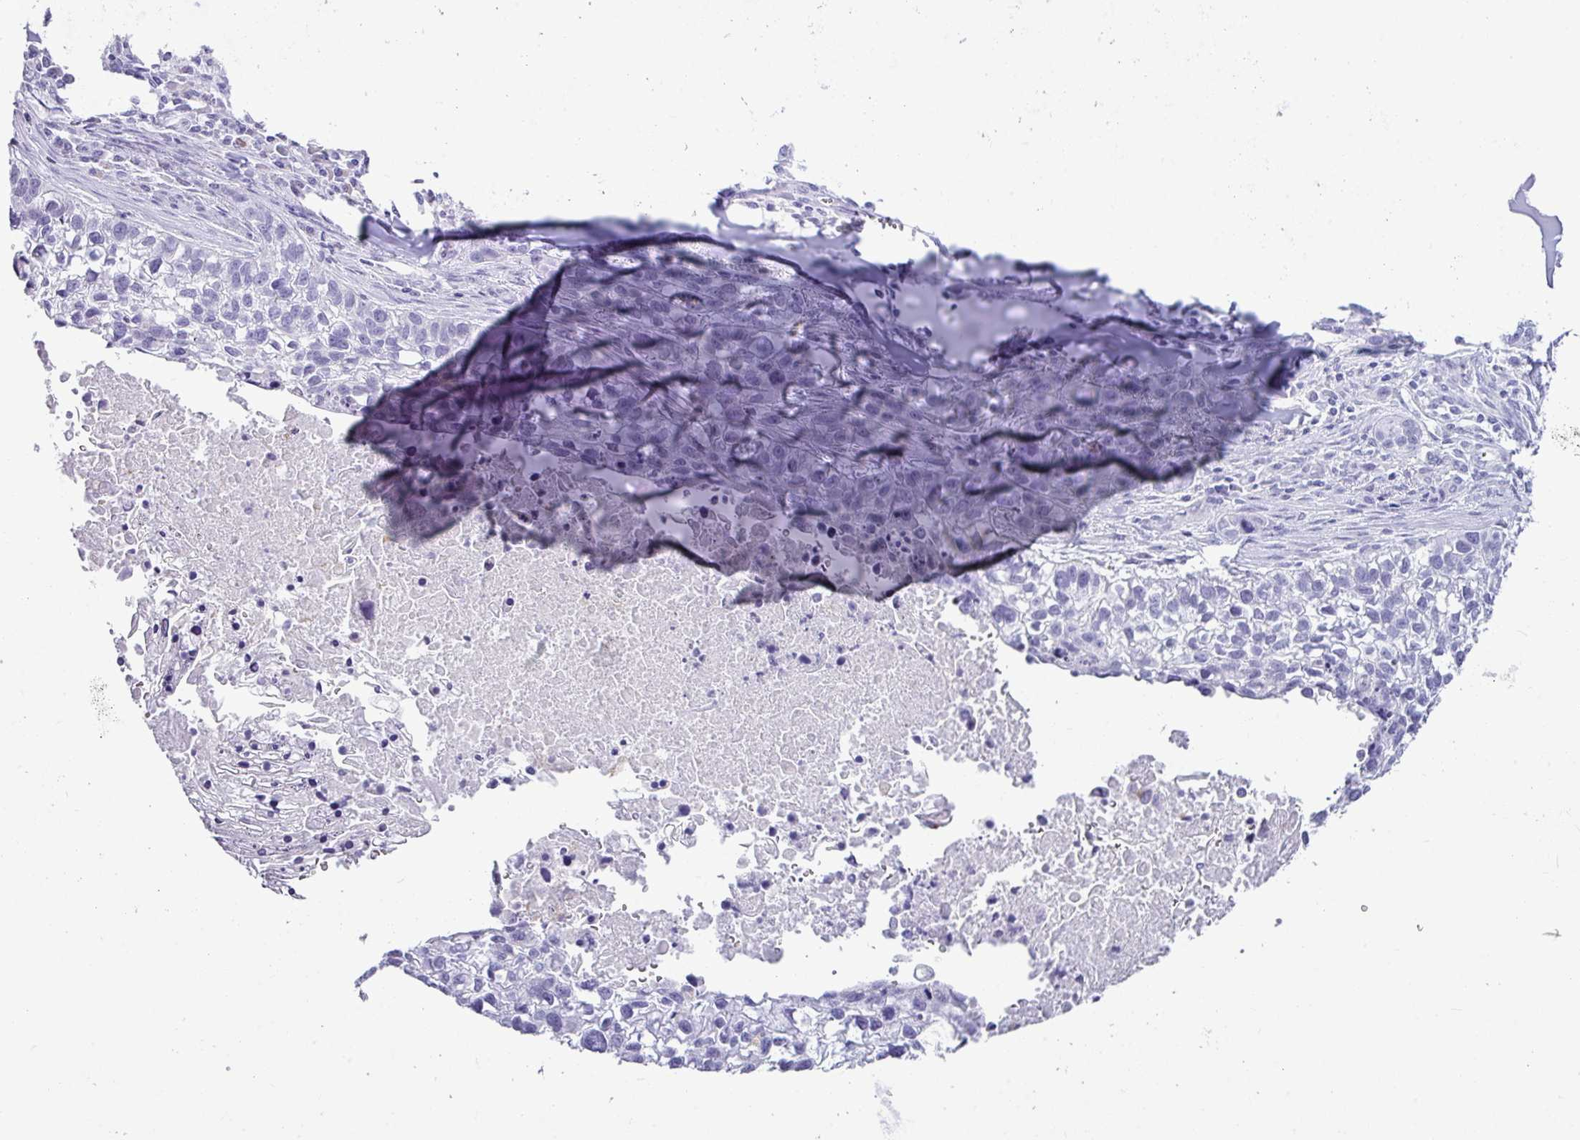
{"staining": {"intensity": "negative", "quantity": "none", "location": "none"}, "tissue": "lung cancer", "cell_type": "Tumor cells", "image_type": "cancer", "snomed": [{"axis": "morphology", "description": "Squamous cell carcinoma, NOS"}, {"axis": "topography", "description": "Lung"}], "caption": "This is a photomicrograph of IHC staining of squamous cell carcinoma (lung), which shows no staining in tumor cells.", "gene": "ZNF524", "patient": {"sex": "male", "age": 74}}